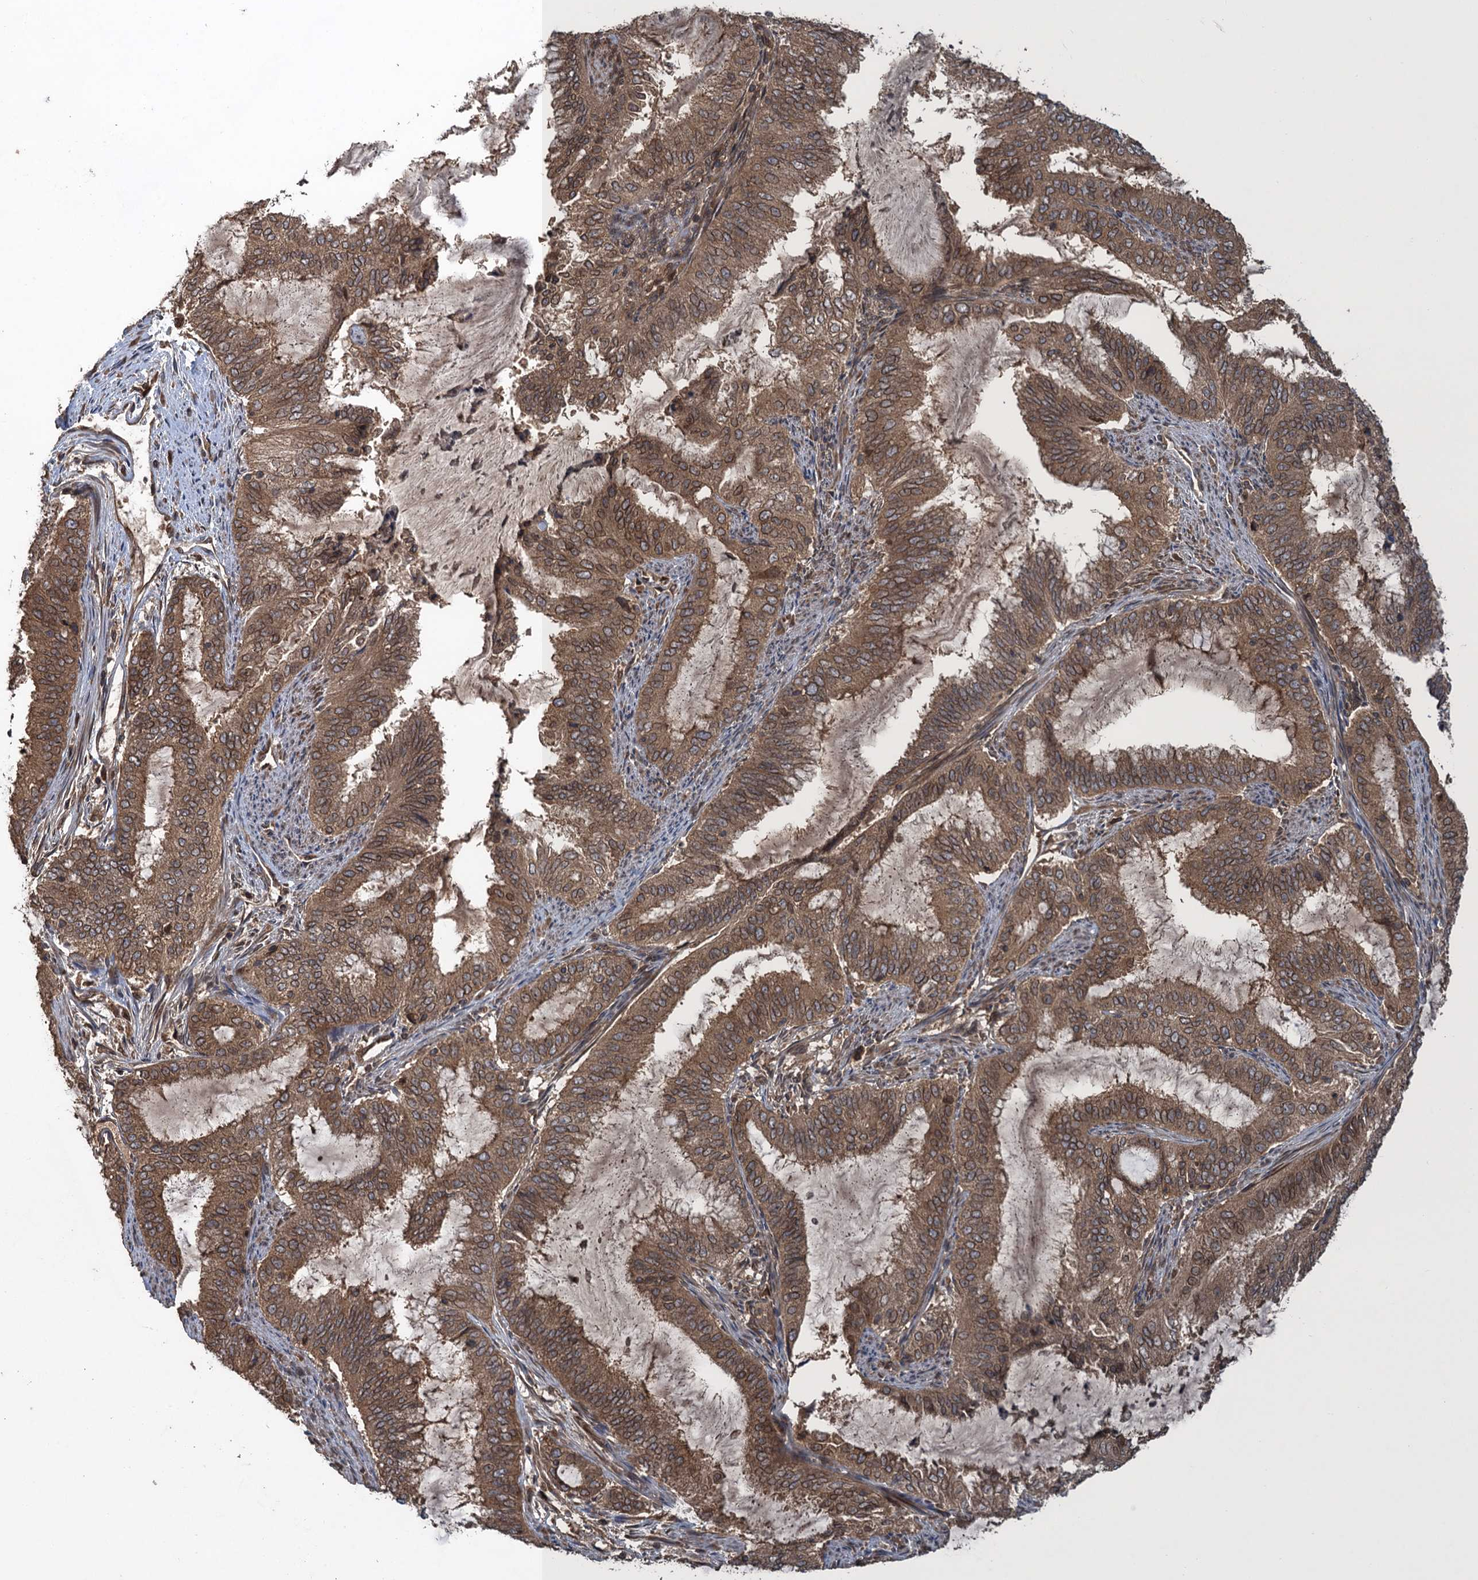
{"staining": {"intensity": "moderate", "quantity": ">75%", "location": "cytoplasmic/membranous,nuclear"}, "tissue": "endometrial cancer", "cell_type": "Tumor cells", "image_type": "cancer", "snomed": [{"axis": "morphology", "description": "Adenocarcinoma, NOS"}, {"axis": "topography", "description": "Endometrium"}], "caption": "The histopathology image reveals immunohistochemical staining of endometrial adenocarcinoma. There is moderate cytoplasmic/membranous and nuclear expression is identified in approximately >75% of tumor cells.", "gene": "GLE1", "patient": {"sex": "female", "age": 51}}